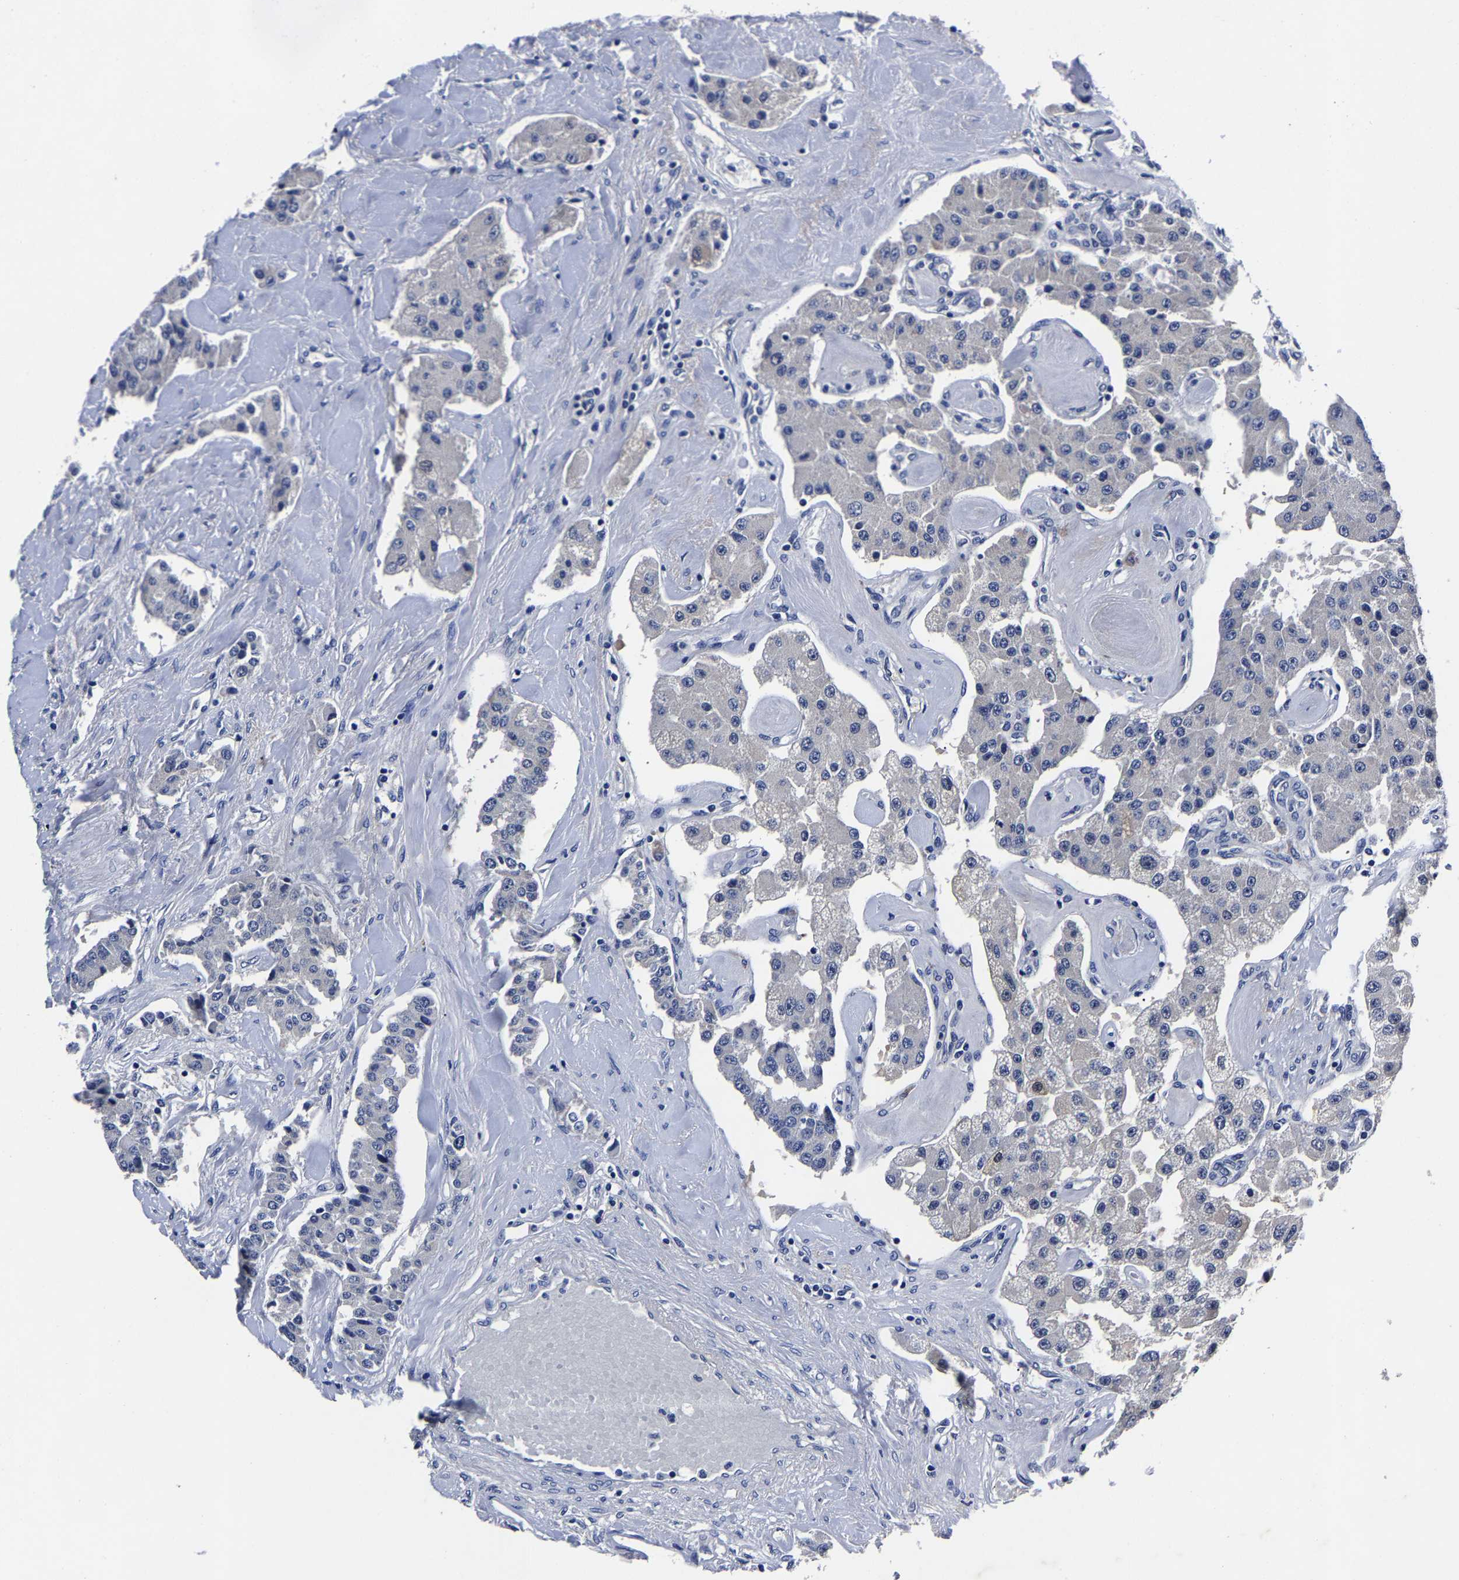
{"staining": {"intensity": "negative", "quantity": "none", "location": "none"}, "tissue": "carcinoid", "cell_type": "Tumor cells", "image_type": "cancer", "snomed": [{"axis": "morphology", "description": "Carcinoid, malignant, NOS"}, {"axis": "topography", "description": "Pancreas"}], "caption": "An immunohistochemistry (IHC) photomicrograph of carcinoid is shown. There is no staining in tumor cells of carcinoid.", "gene": "PSPH", "patient": {"sex": "male", "age": 41}}